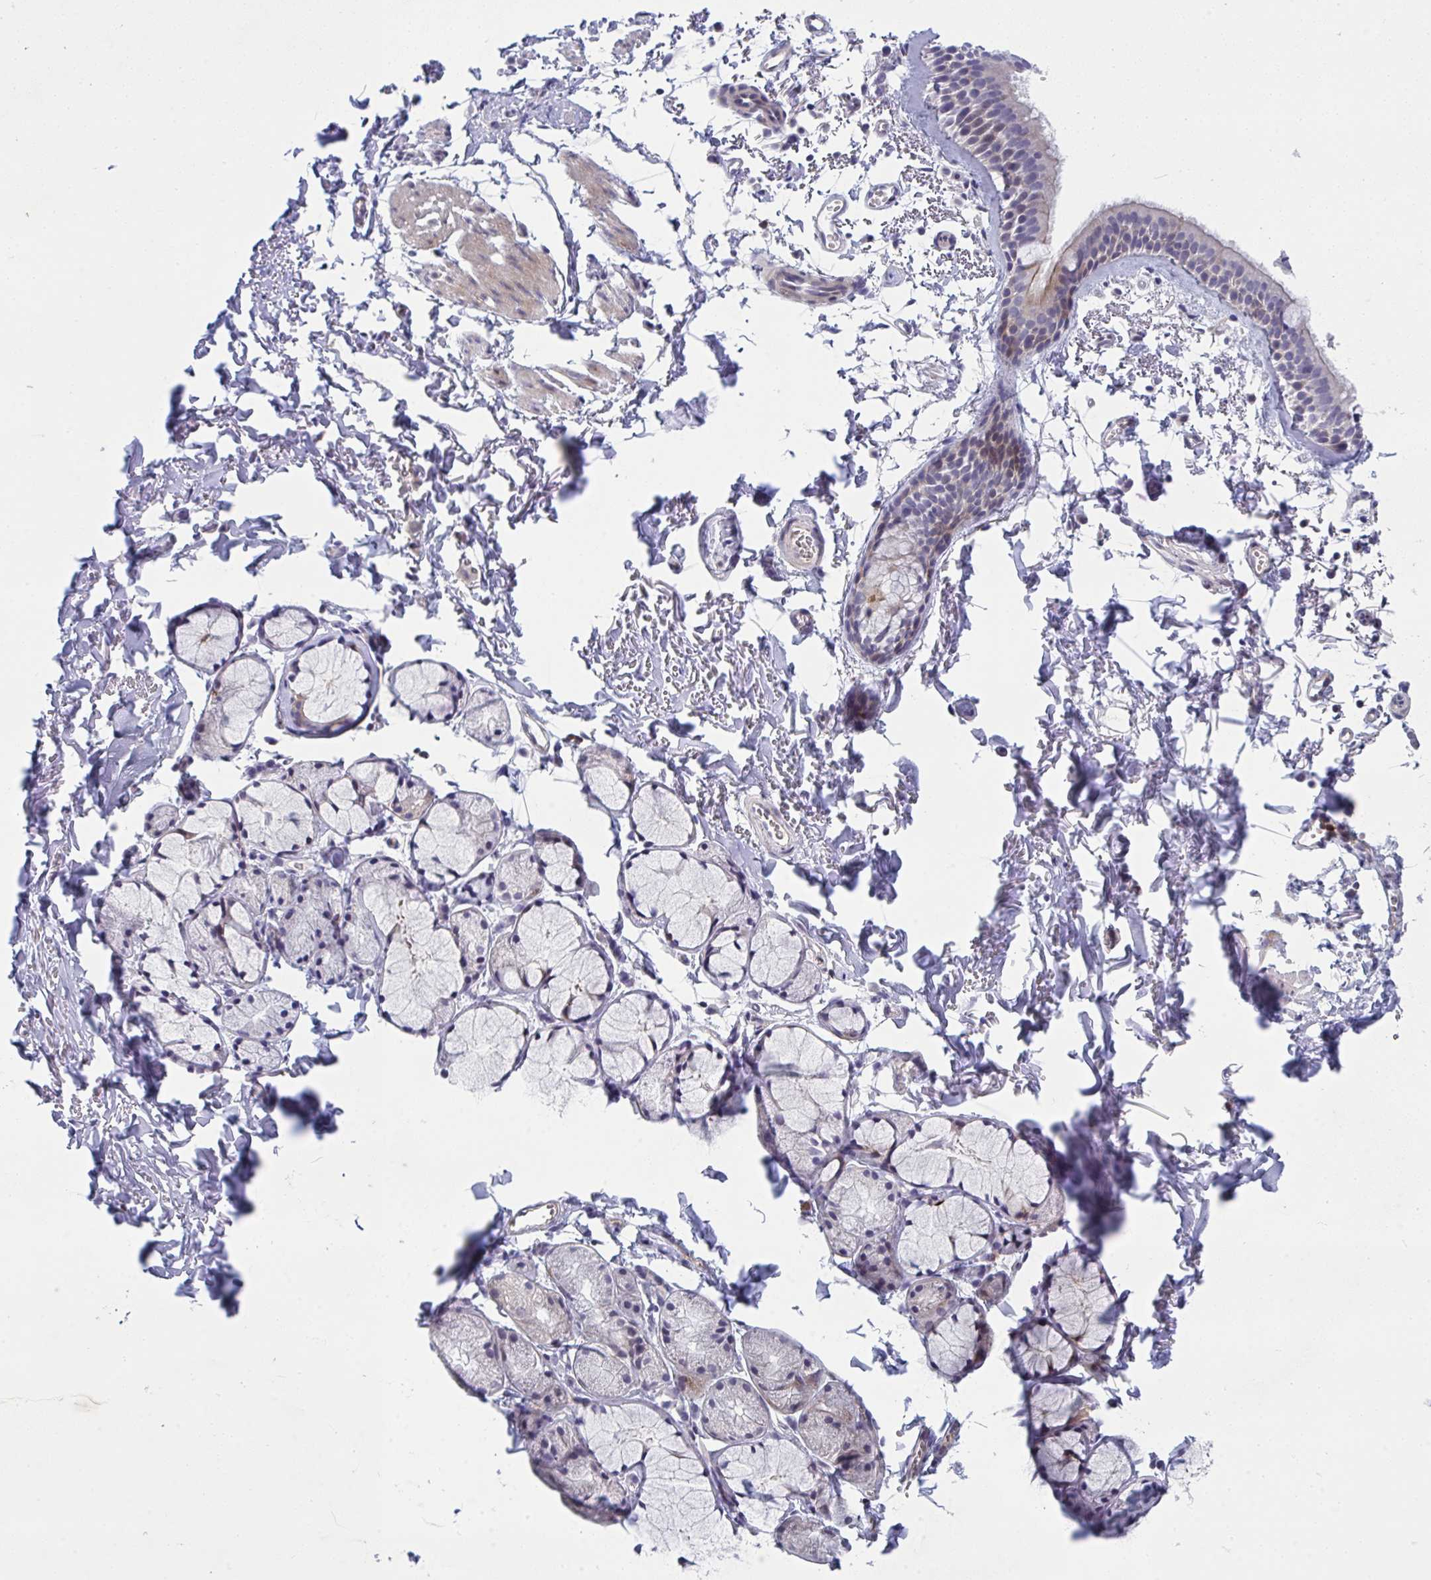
{"staining": {"intensity": "moderate", "quantity": "25%-75%", "location": "cytoplasmic/membranous"}, "tissue": "bronchus", "cell_type": "Respiratory epithelial cells", "image_type": "normal", "snomed": [{"axis": "morphology", "description": "Normal tissue, NOS"}, {"axis": "topography", "description": "Cartilage tissue"}, {"axis": "topography", "description": "Bronchus"}, {"axis": "topography", "description": "Peripheral nerve tissue"}], "caption": "Unremarkable bronchus shows moderate cytoplasmic/membranous staining in approximately 25%-75% of respiratory epithelial cells.", "gene": "AOC2", "patient": {"sex": "female", "age": 59}}